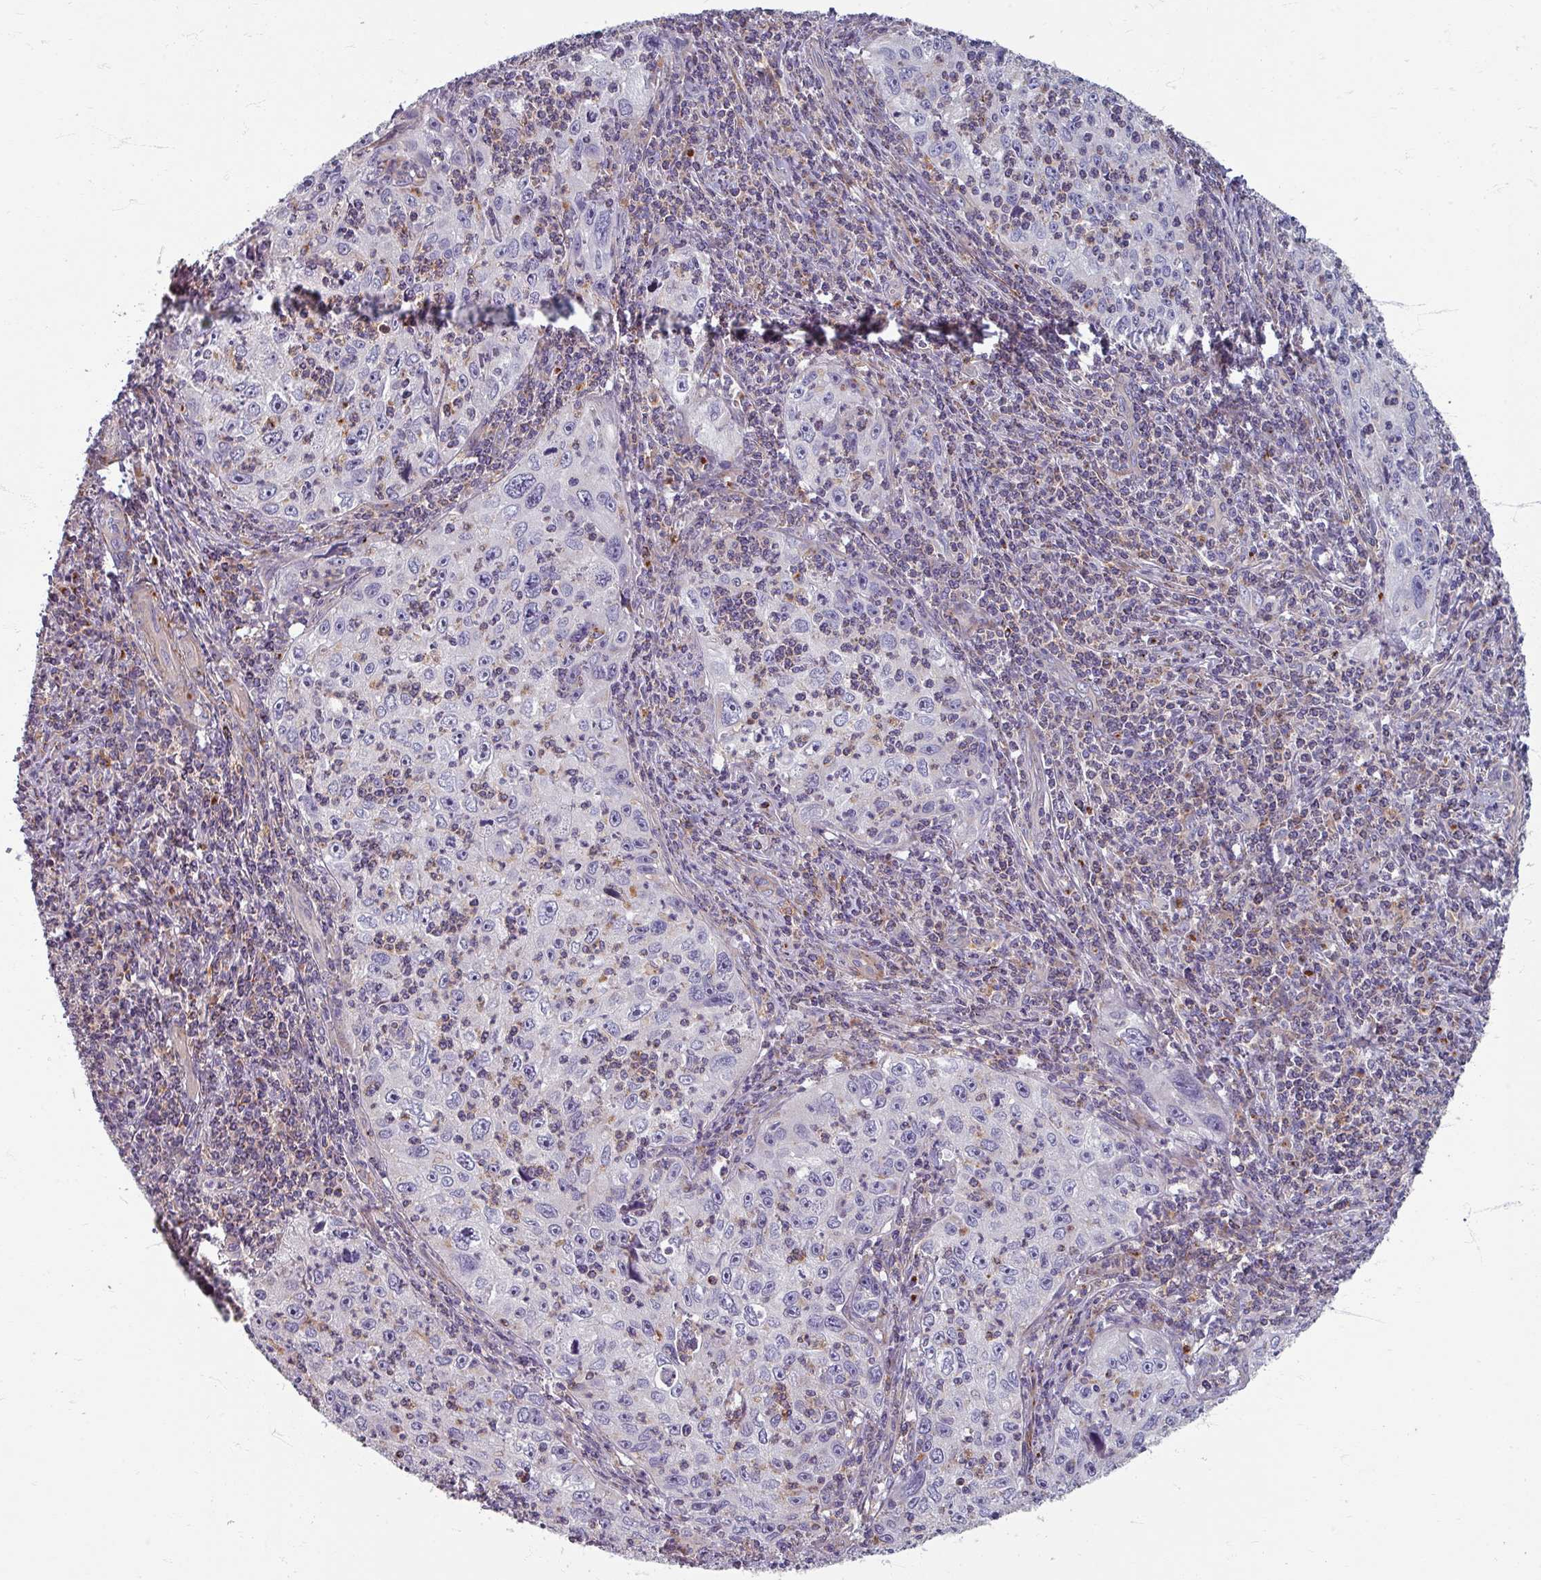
{"staining": {"intensity": "negative", "quantity": "none", "location": "none"}, "tissue": "cervical cancer", "cell_type": "Tumor cells", "image_type": "cancer", "snomed": [{"axis": "morphology", "description": "Squamous cell carcinoma, NOS"}, {"axis": "topography", "description": "Cervix"}], "caption": "Photomicrograph shows no significant protein staining in tumor cells of cervical cancer (squamous cell carcinoma). (Immunohistochemistry, brightfield microscopy, high magnification).", "gene": "GABARAPL1", "patient": {"sex": "female", "age": 30}}